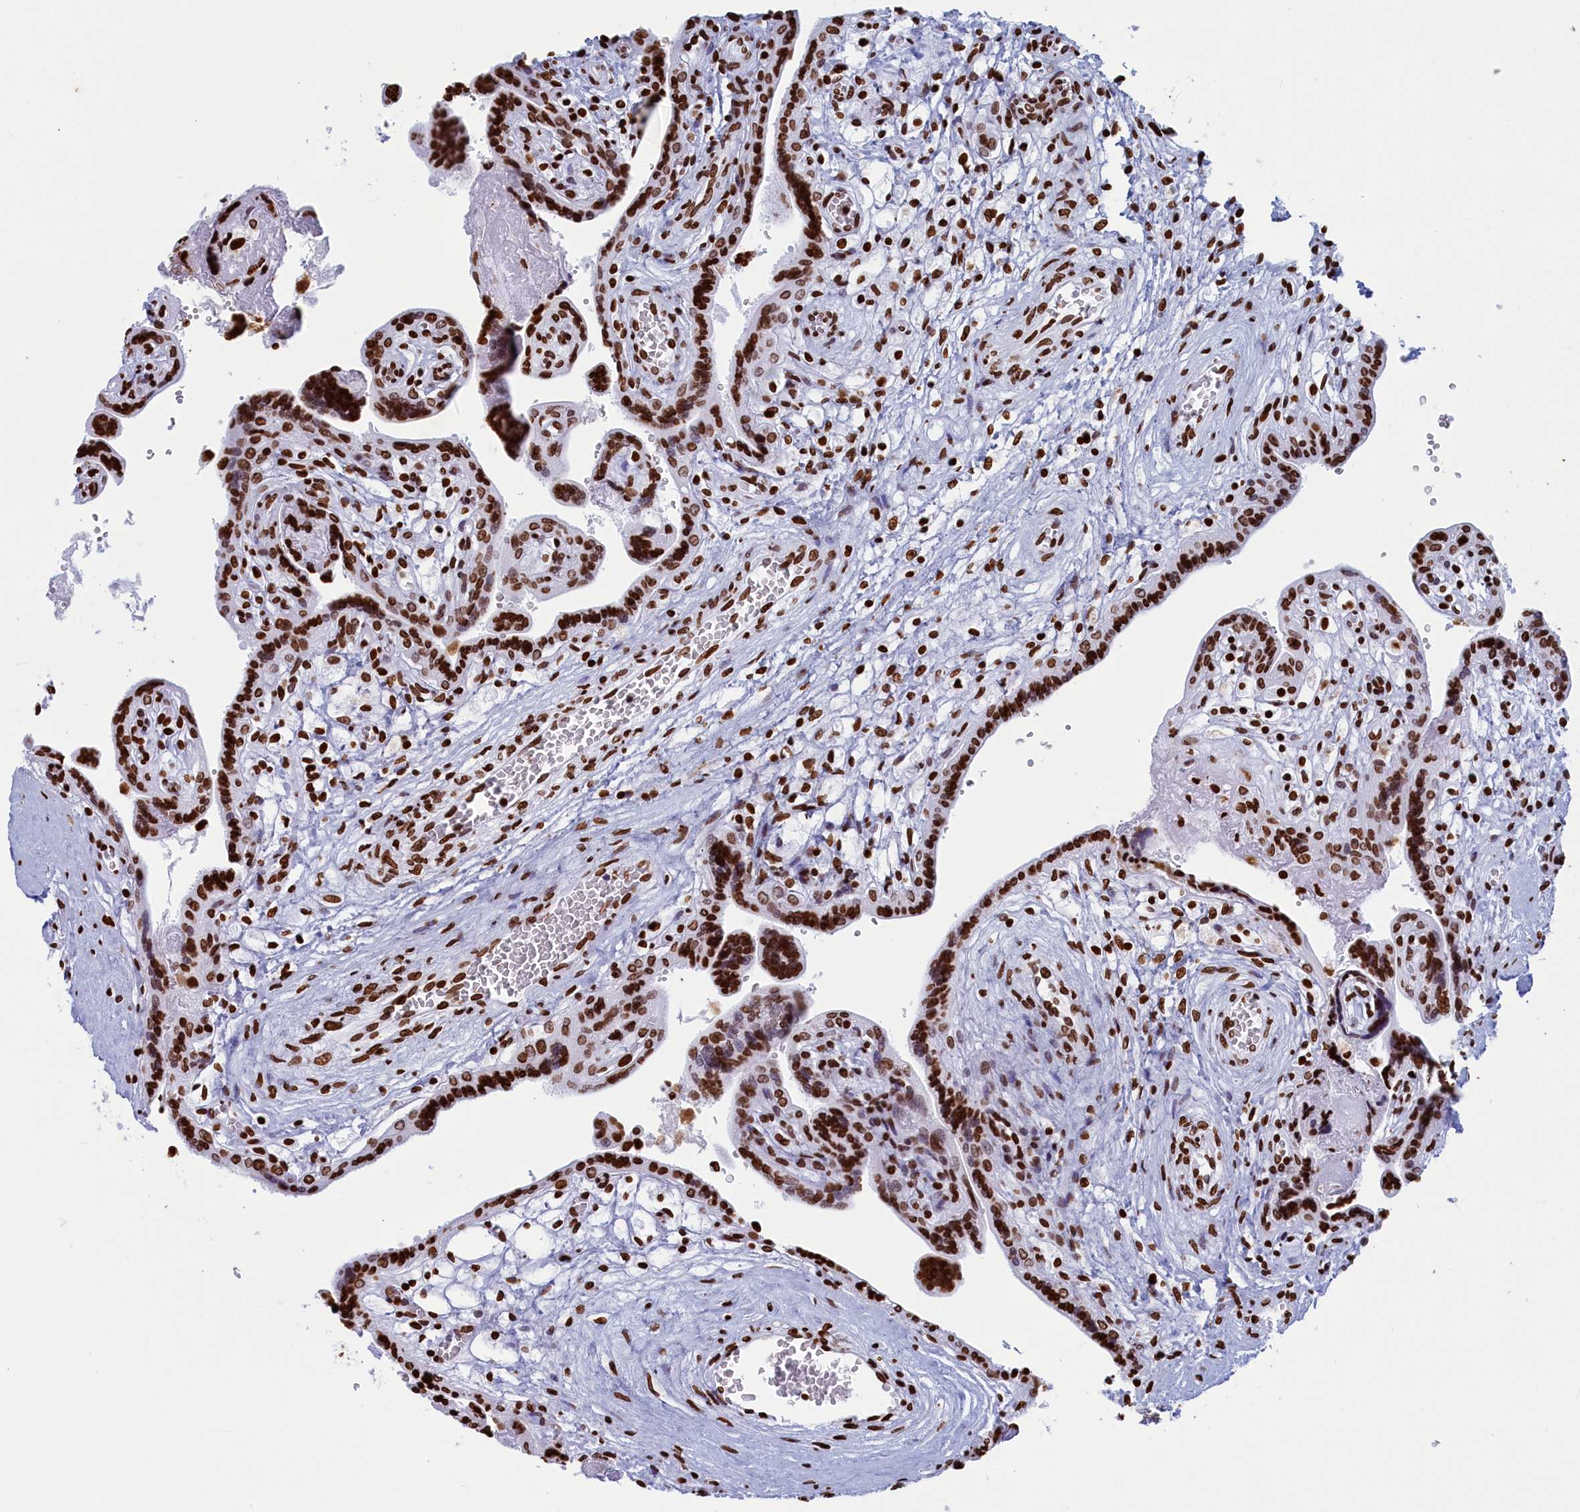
{"staining": {"intensity": "strong", "quantity": ">75%", "location": "nuclear"}, "tissue": "placenta", "cell_type": "Trophoblastic cells", "image_type": "normal", "snomed": [{"axis": "morphology", "description": "Normal tissue, NOS"}, {"axis": "topography", "description": "Placenta"}], "caption": "The micrograph reveals staining of benign placenta, revealing strong nuclear protein staining (brown color) within trophoblastic cells.", "gene": "APOBEC3A", "patient": {"sex": "female", "age": 37}}